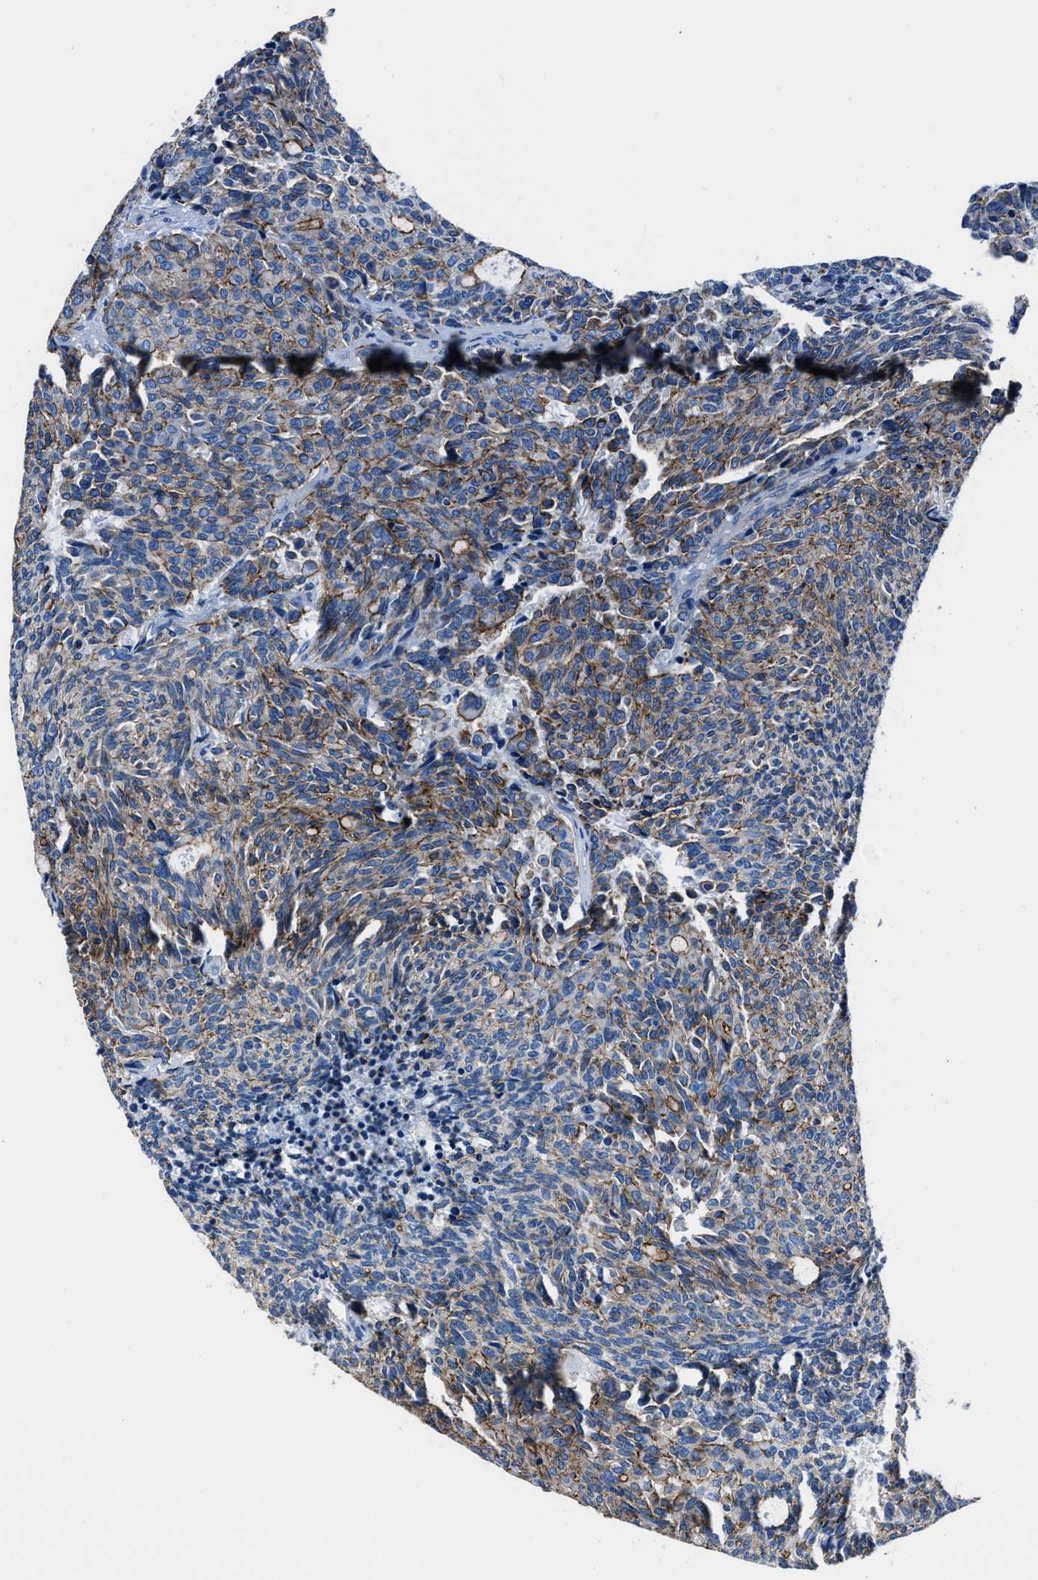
{"staining": {"intensity": "weak", "quantity": ">75%", "location": "cytoplasmic/membranous"}, "tissue": "carcinoid", "cell_type": "Tumor cells", "image_type": "cancer", "snomed": [{"axis": "morphology", "description": "Carcinoid, malignant, NOS"}, {"axis": "topography", "description": "Pancreas"}], "caption": "Carcinoid stained for a protein (brown) shows weak cytoplasmic/membranous positive positivity in about >75% of tumor cells.", "gene": "LMO7", "patient": {"sex": "female", "age": 54}}